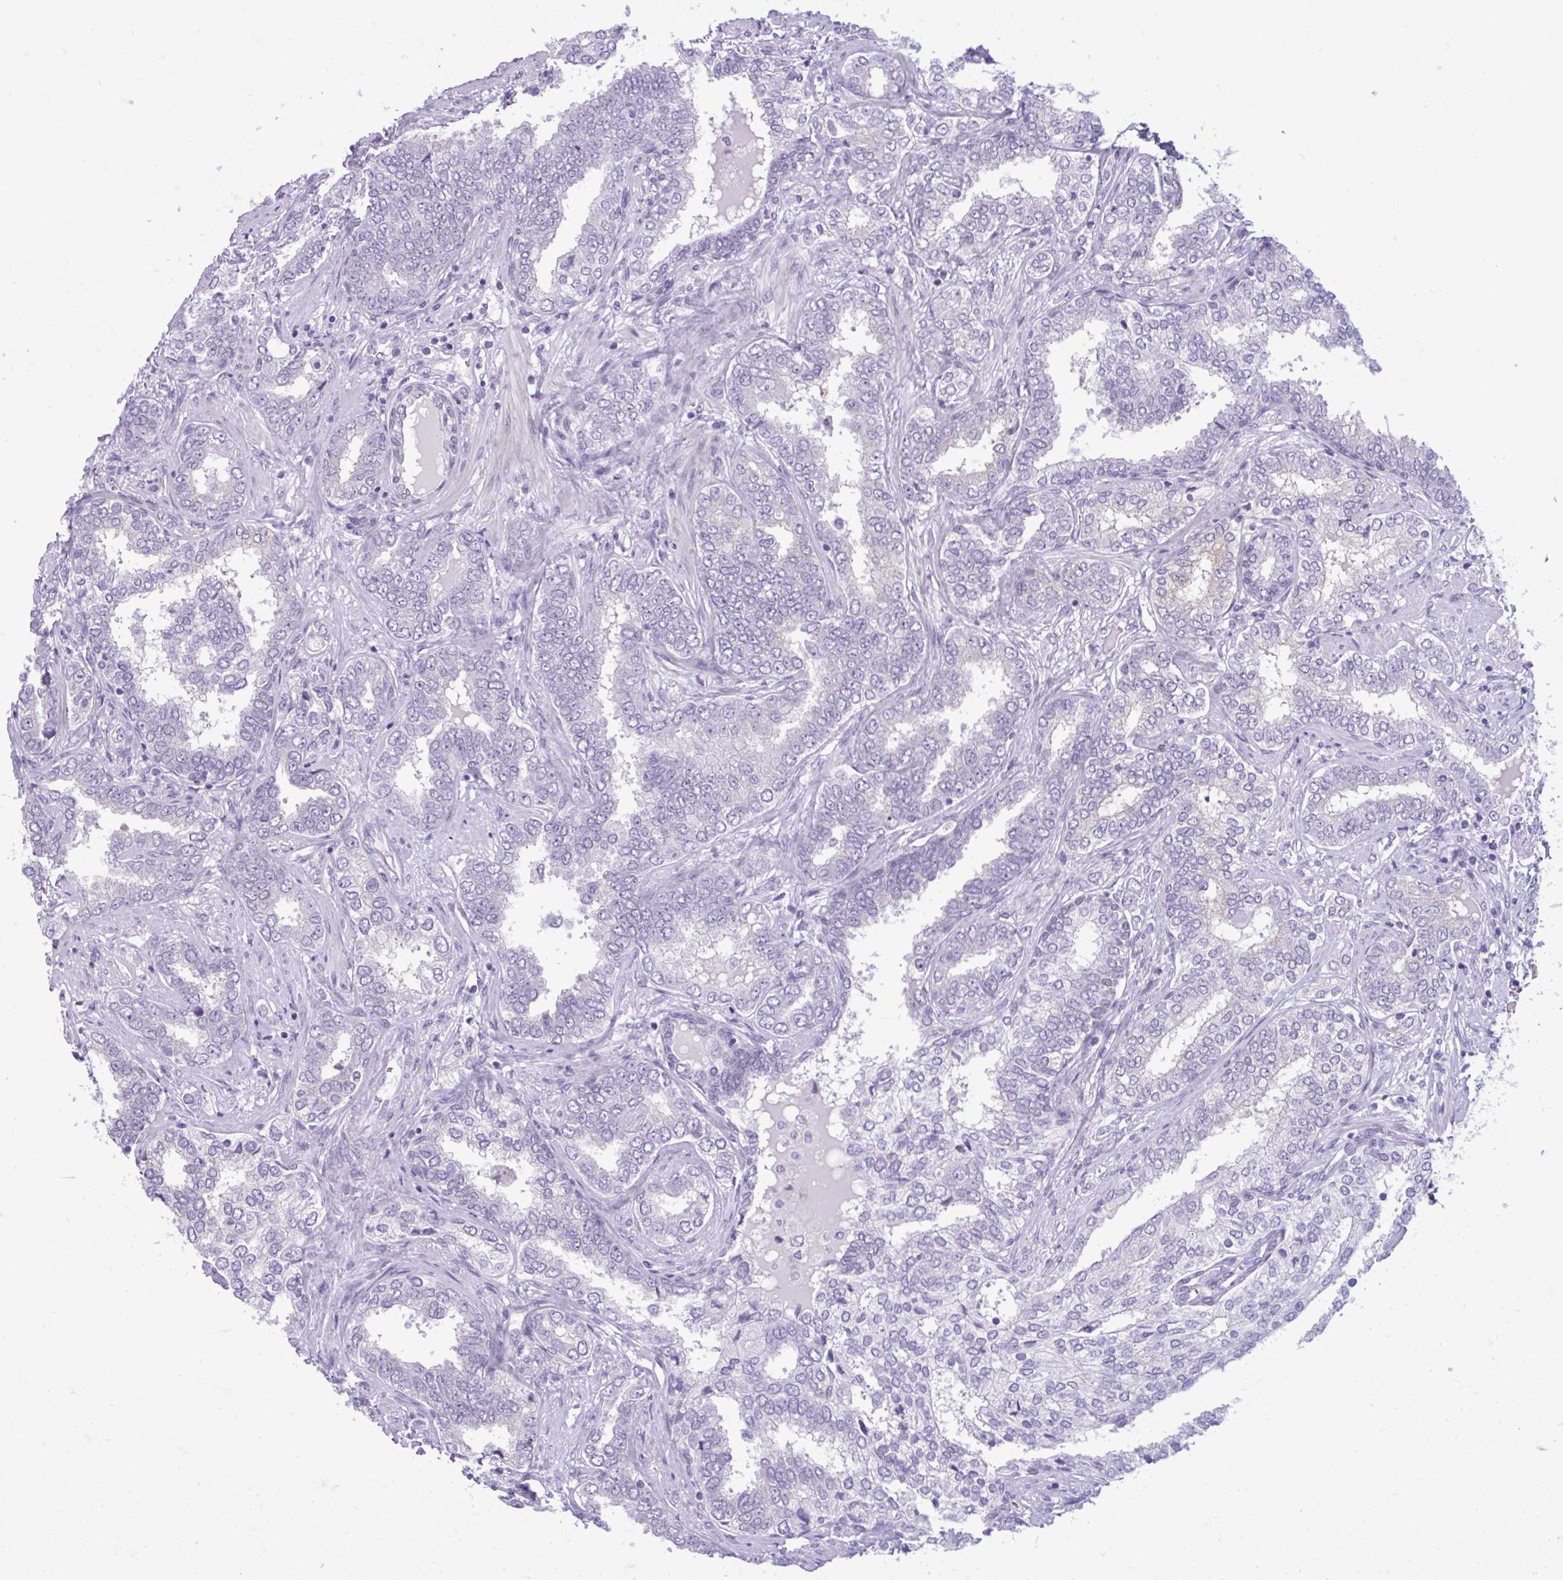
{"staining": {"intensity": "negative", "quantity": "none", "location": "none"}, "tissue": "prostate cancer", "cell_type": "Tumor cells", "image_type": "cancer", "snomed": [{"axis": "morphology", "description": "Adenocarcinoma, High grade"}, {"axis": "topography", "description": "Prostate"}], "caption": "A histopathology image of human prostate high-grade adenocarcinoma is negative for staining in tumor cells.", "gene": "FAM153A", "patient": {"sex": "male", "age": 72}}